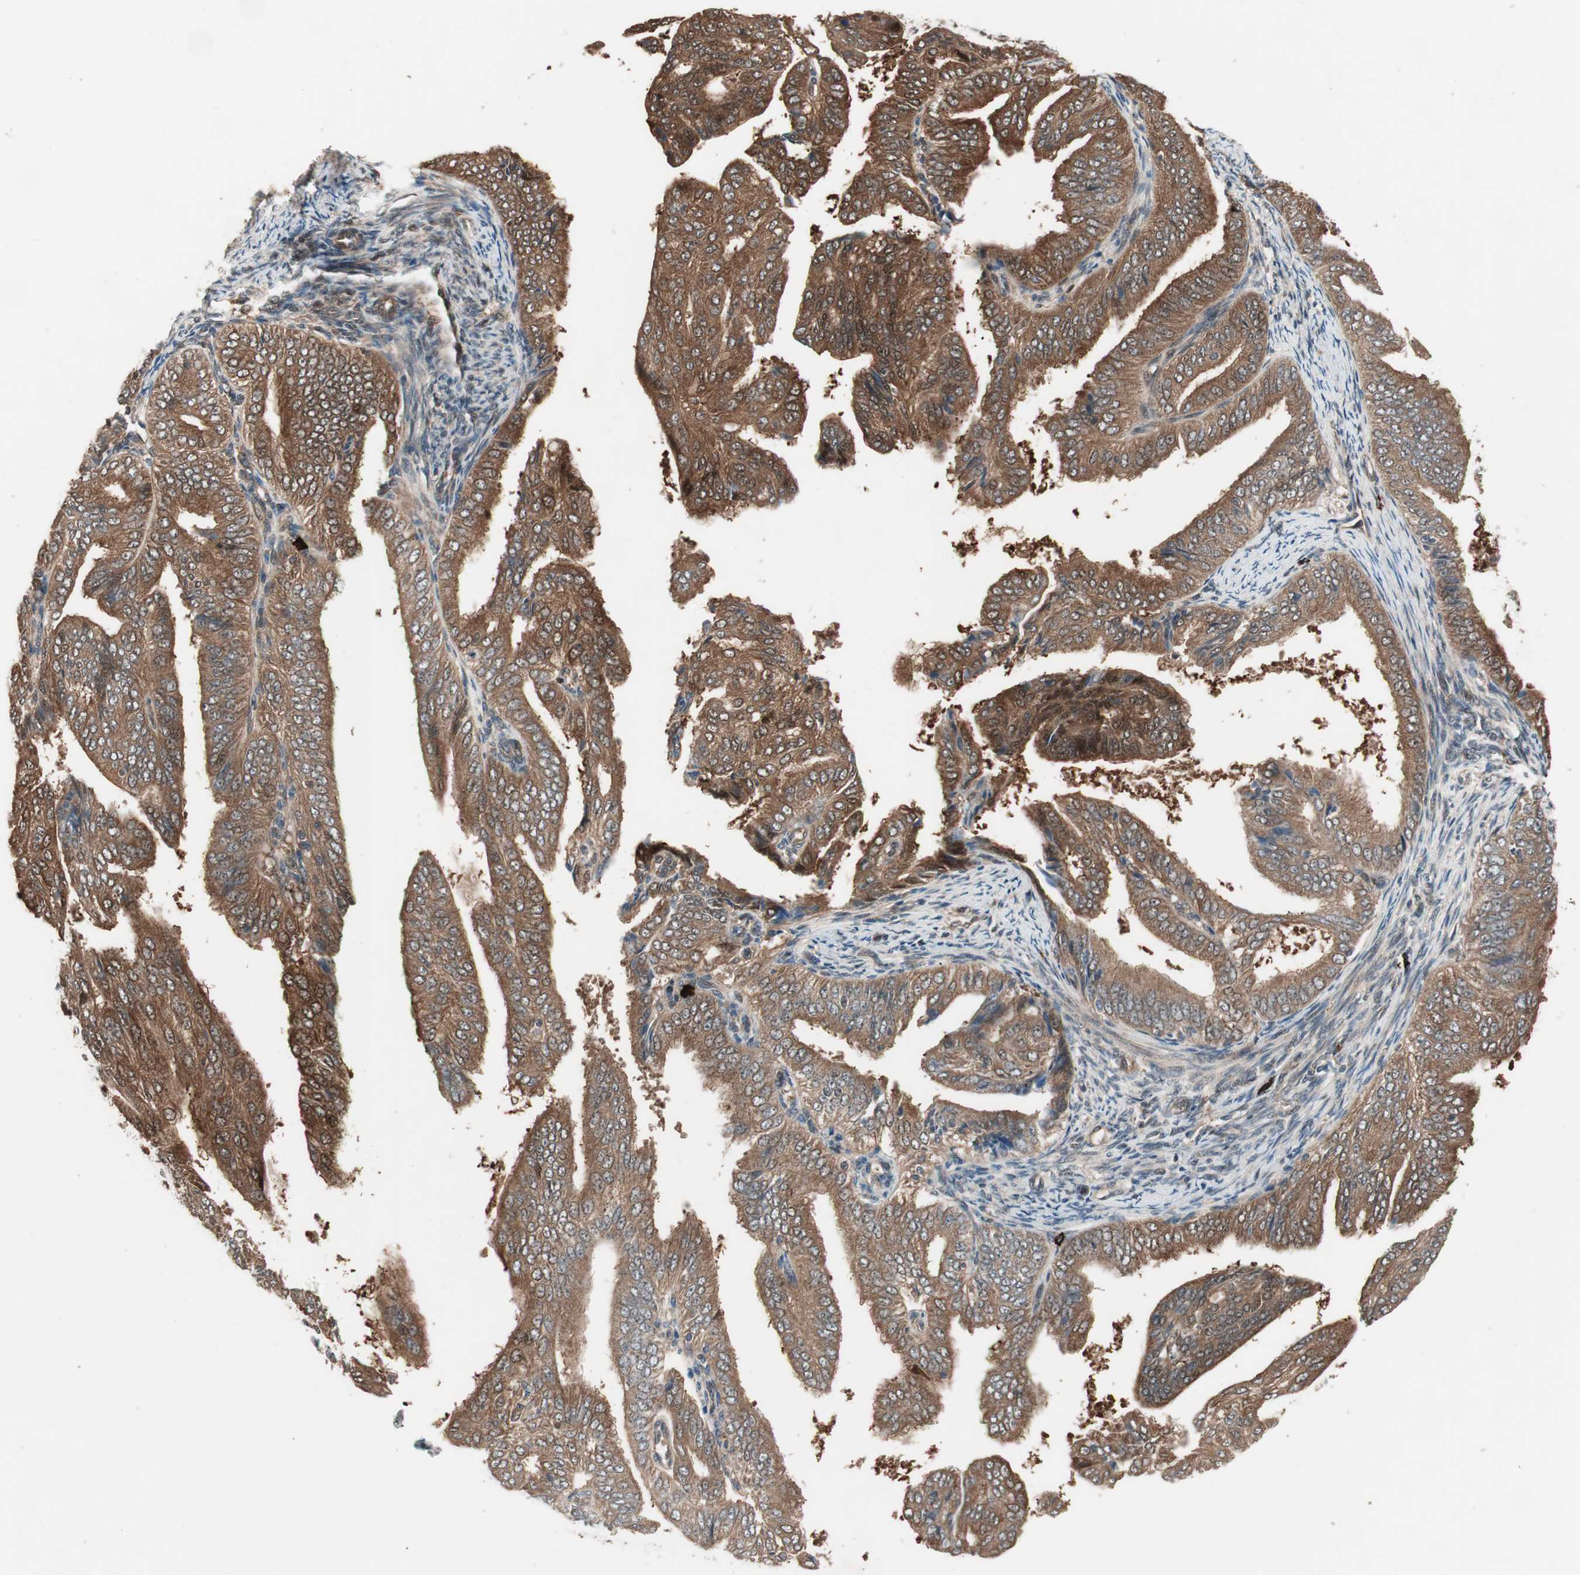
{"staining": {"intensity": "strong", "quantity": ">75%", "location": "cytoplasmic/membranous"}, "tissue": "endometrial cancer", "cell_type": "Tumor cells", "image_type": "cancer", "snomed": [{"axis": "morphology", "description": "Adenocarcinoma, NOS"}, {"axis": "topography", "description": "Endometrium"}], "caption": "Adenocarcinoma (endometrial) was stained to show a protein in brown. There is high levels of strong cytoplasmic/membranous staining in approximately >75% of tumor cells.", "gene": "PRKG2", "patient": {"sex": "female", "age": 58}}